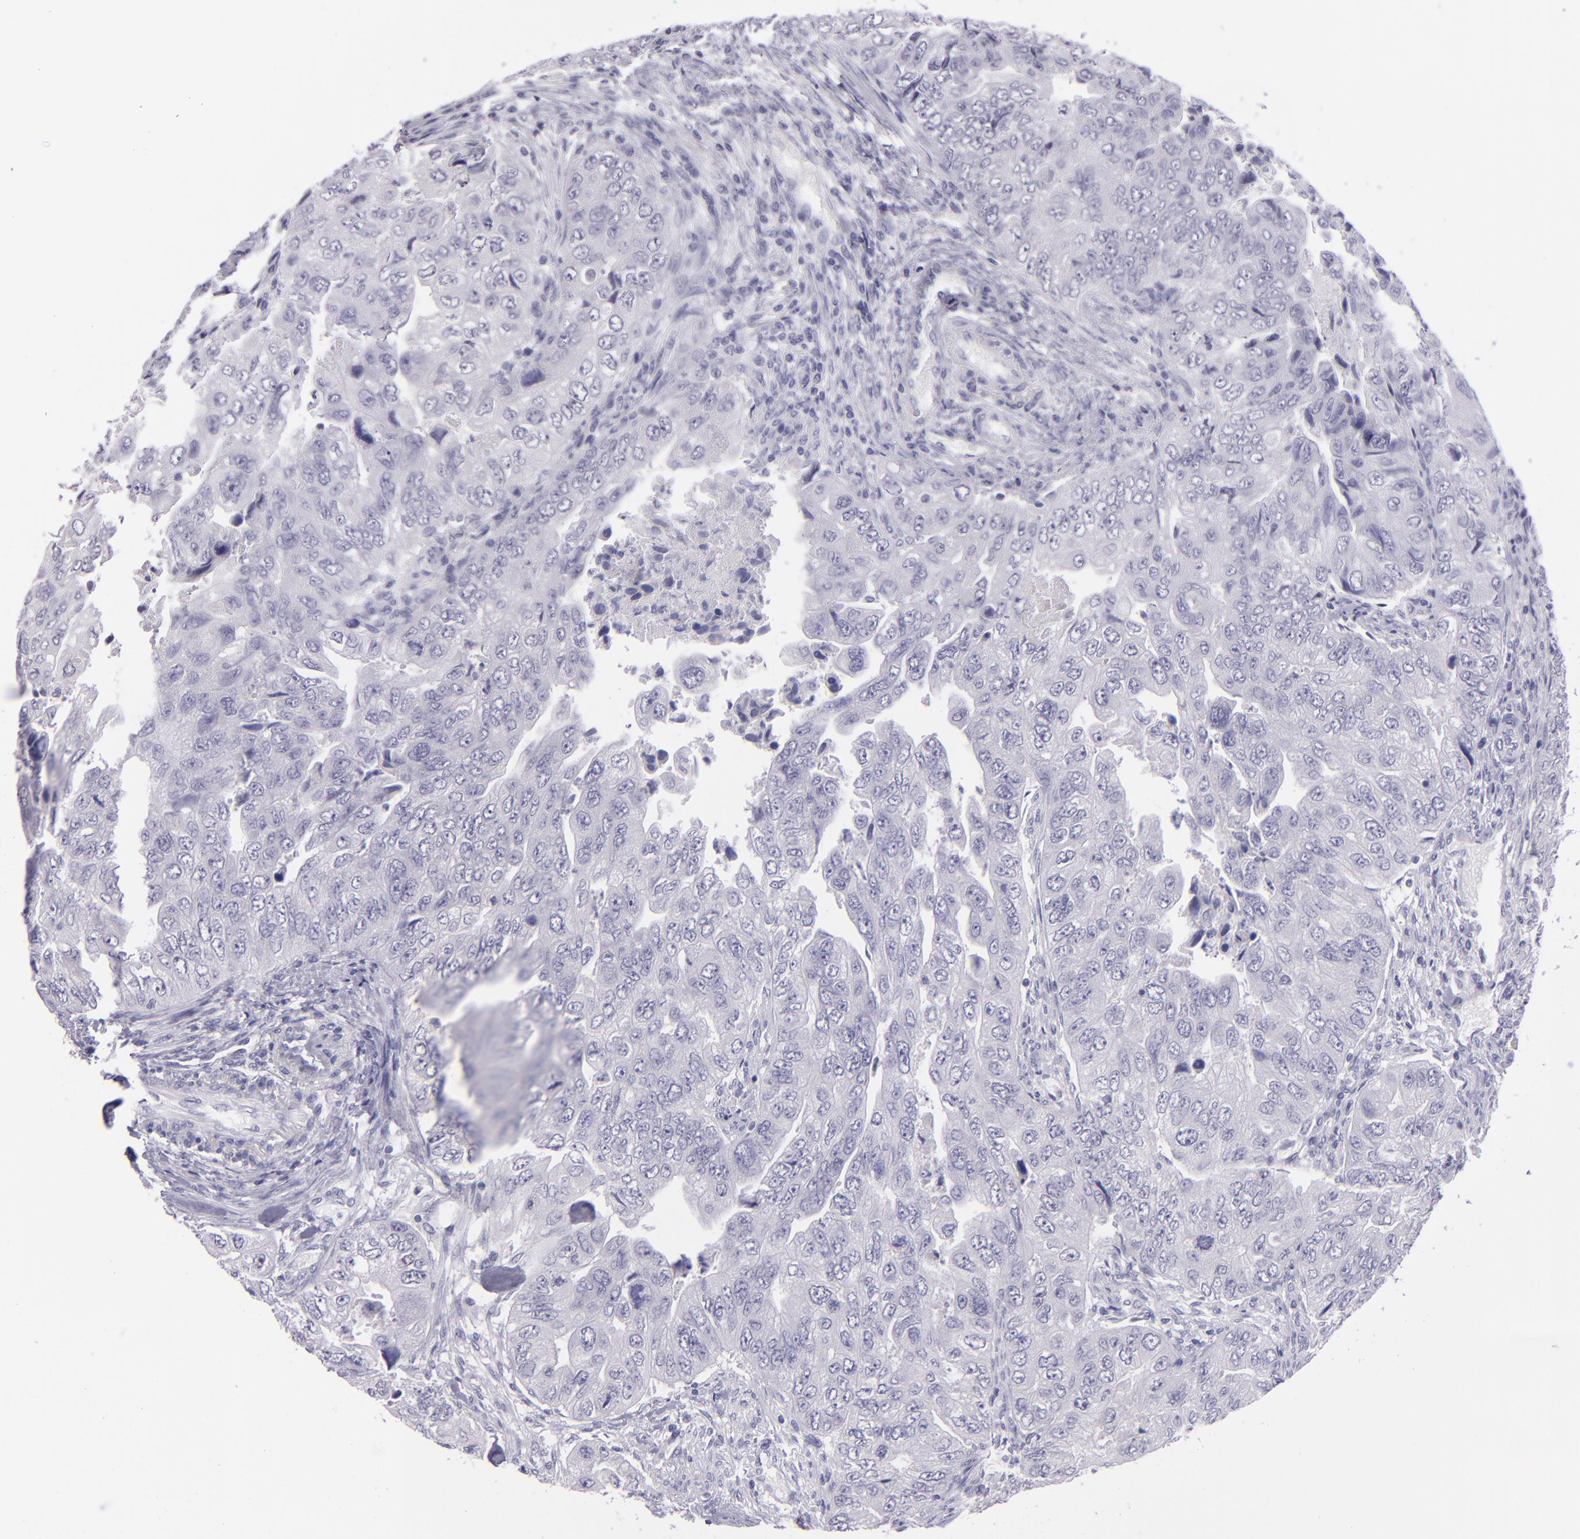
{"staining": {"intensity": "negative", "quantity": "none", "location": "none"}, "tissue": "colorectal cancer", "cell_type": "Tumor cells", "image_type": "cancer", "snomed": [{"axis": "morphology", "description": "Adenocarcinoma, NOS"}, {"axis": "topography", "description": "Colon"}], "caption": "An image of human adenocarcinoma (colorectal) is negative for staining in tumor cells.", "gene": "TNNT3", "patient": {"sex": "female", "age": 11}}